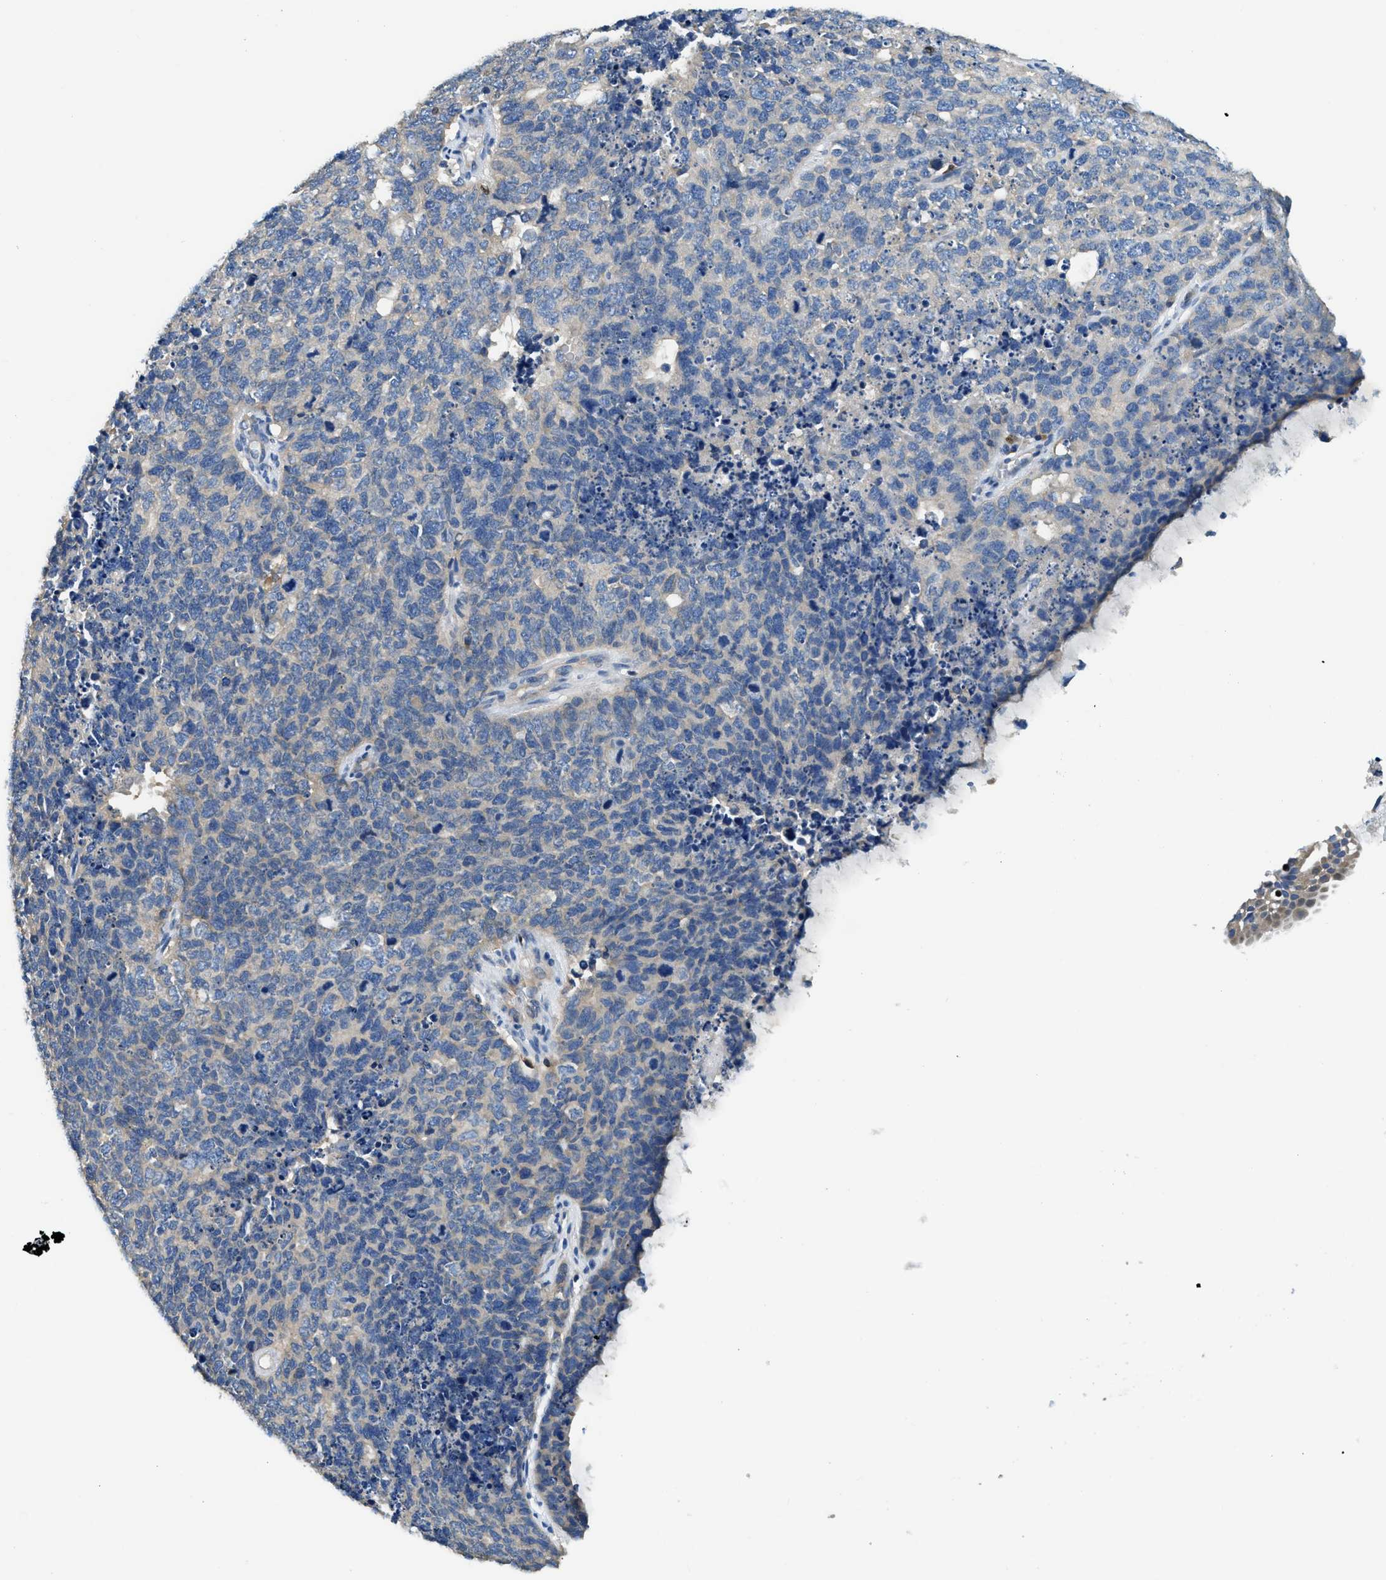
{"staining": {"intensity": "weak", "quantity": "<25%", "location": "cytoplasmic/membranous"}, "tissue": "cervical cancer", "cell_type": "Tumor cells", "image_type": "cancer", "snomed": [{"axis": "morphology", "description": "Squamous cell carcinoma, NOS"}, {"axis": "topography", "description": "Cervix"}], "caption": "Human cervical squamous cell carcinoma stained for a protein using IHC shows no staining in tumor cells.", "gene": "TOX", "patient": {"sex": "female", "age": 63}}